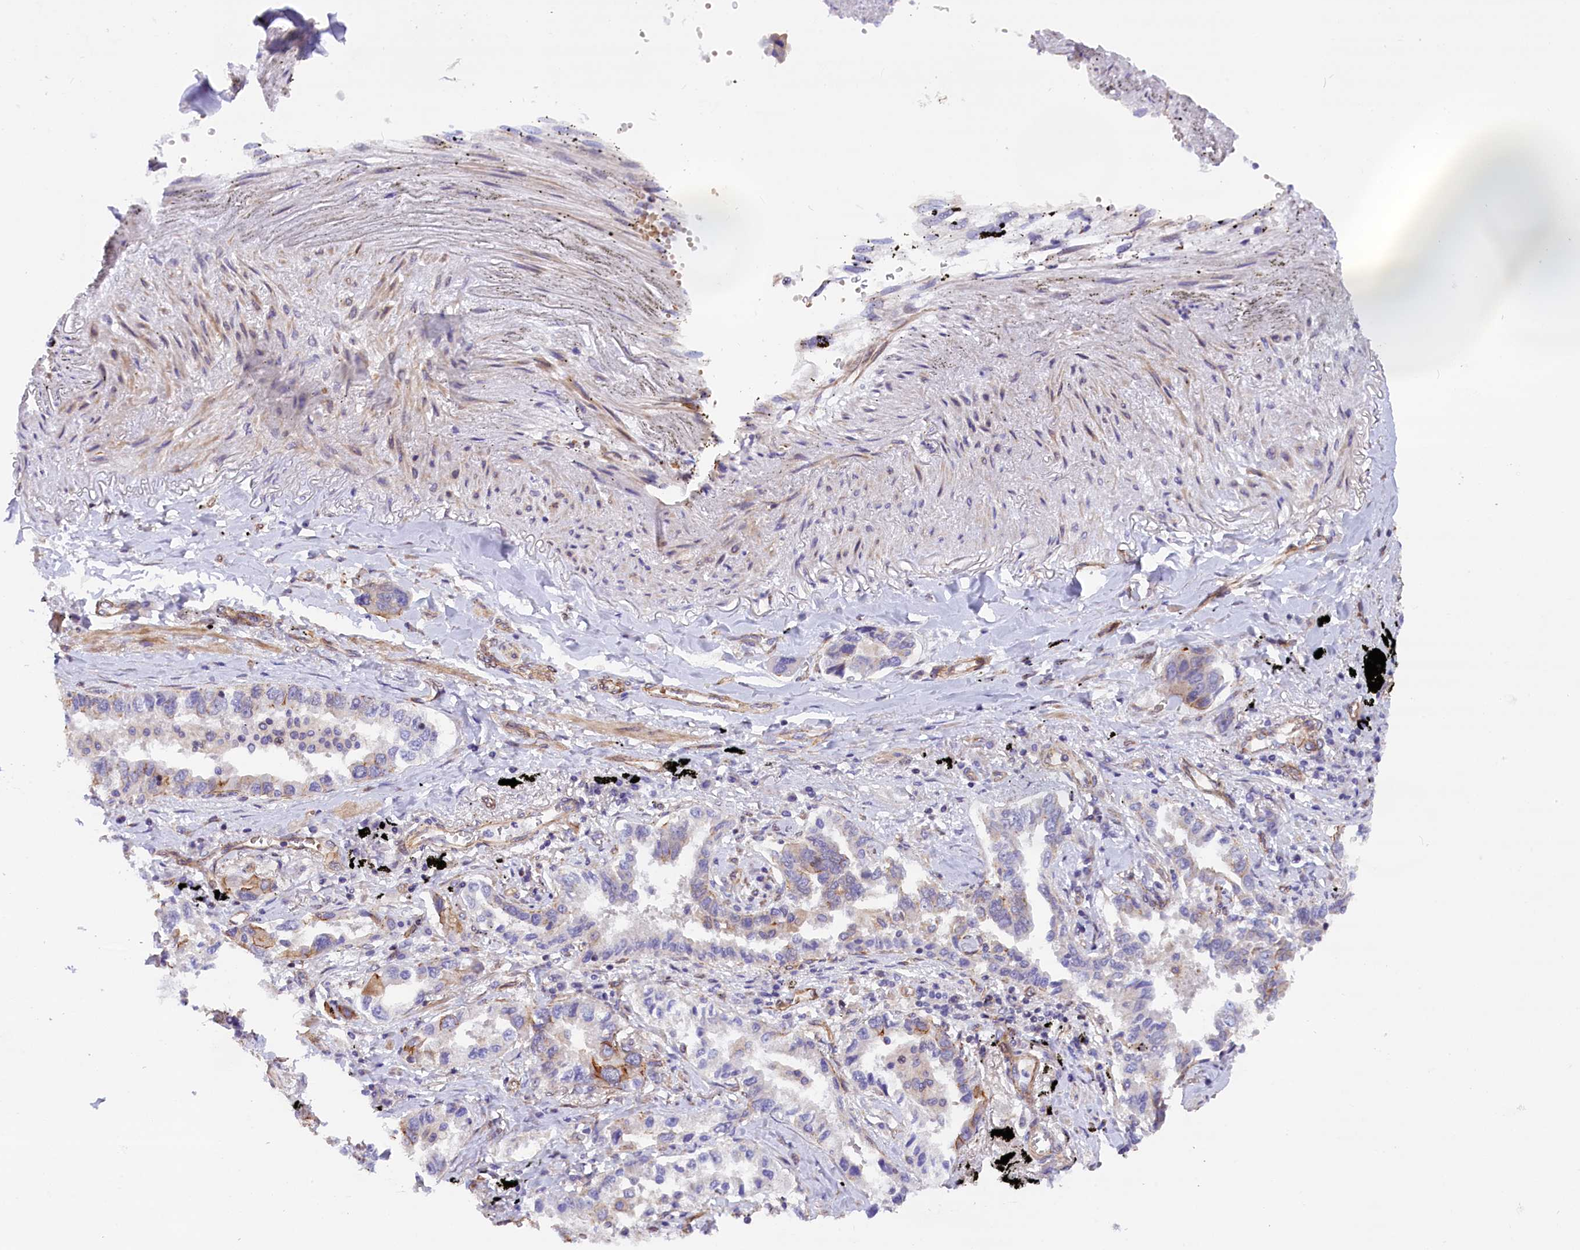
{"staining": {"intensity": "negative", "quantity": "none", "location": "none"}, "tissue": "lung cancer", "cell_type": "Tumor cells", "image_type": "cancer", "snomed": [{"axis": "morphology", "description": "Adenocarcinoma, NOS"}, {"axis": "topography", "description": "Lung"}], "caption": "An immunohistochemistry (IHC) photomicrograph of lung cancer (adenocarcinoma) is shown. There is no staining in tumor cells of lung cancer (adenocarcinoma). (Stains: DAB (3,3'-diaminobenzidine) immunohistochemistry with hematoxylin counter stain, Microscopy: brightfield microscopy at high magnification).", "gene": "MED20", "patient": {"sex": "male", "age": 67}}